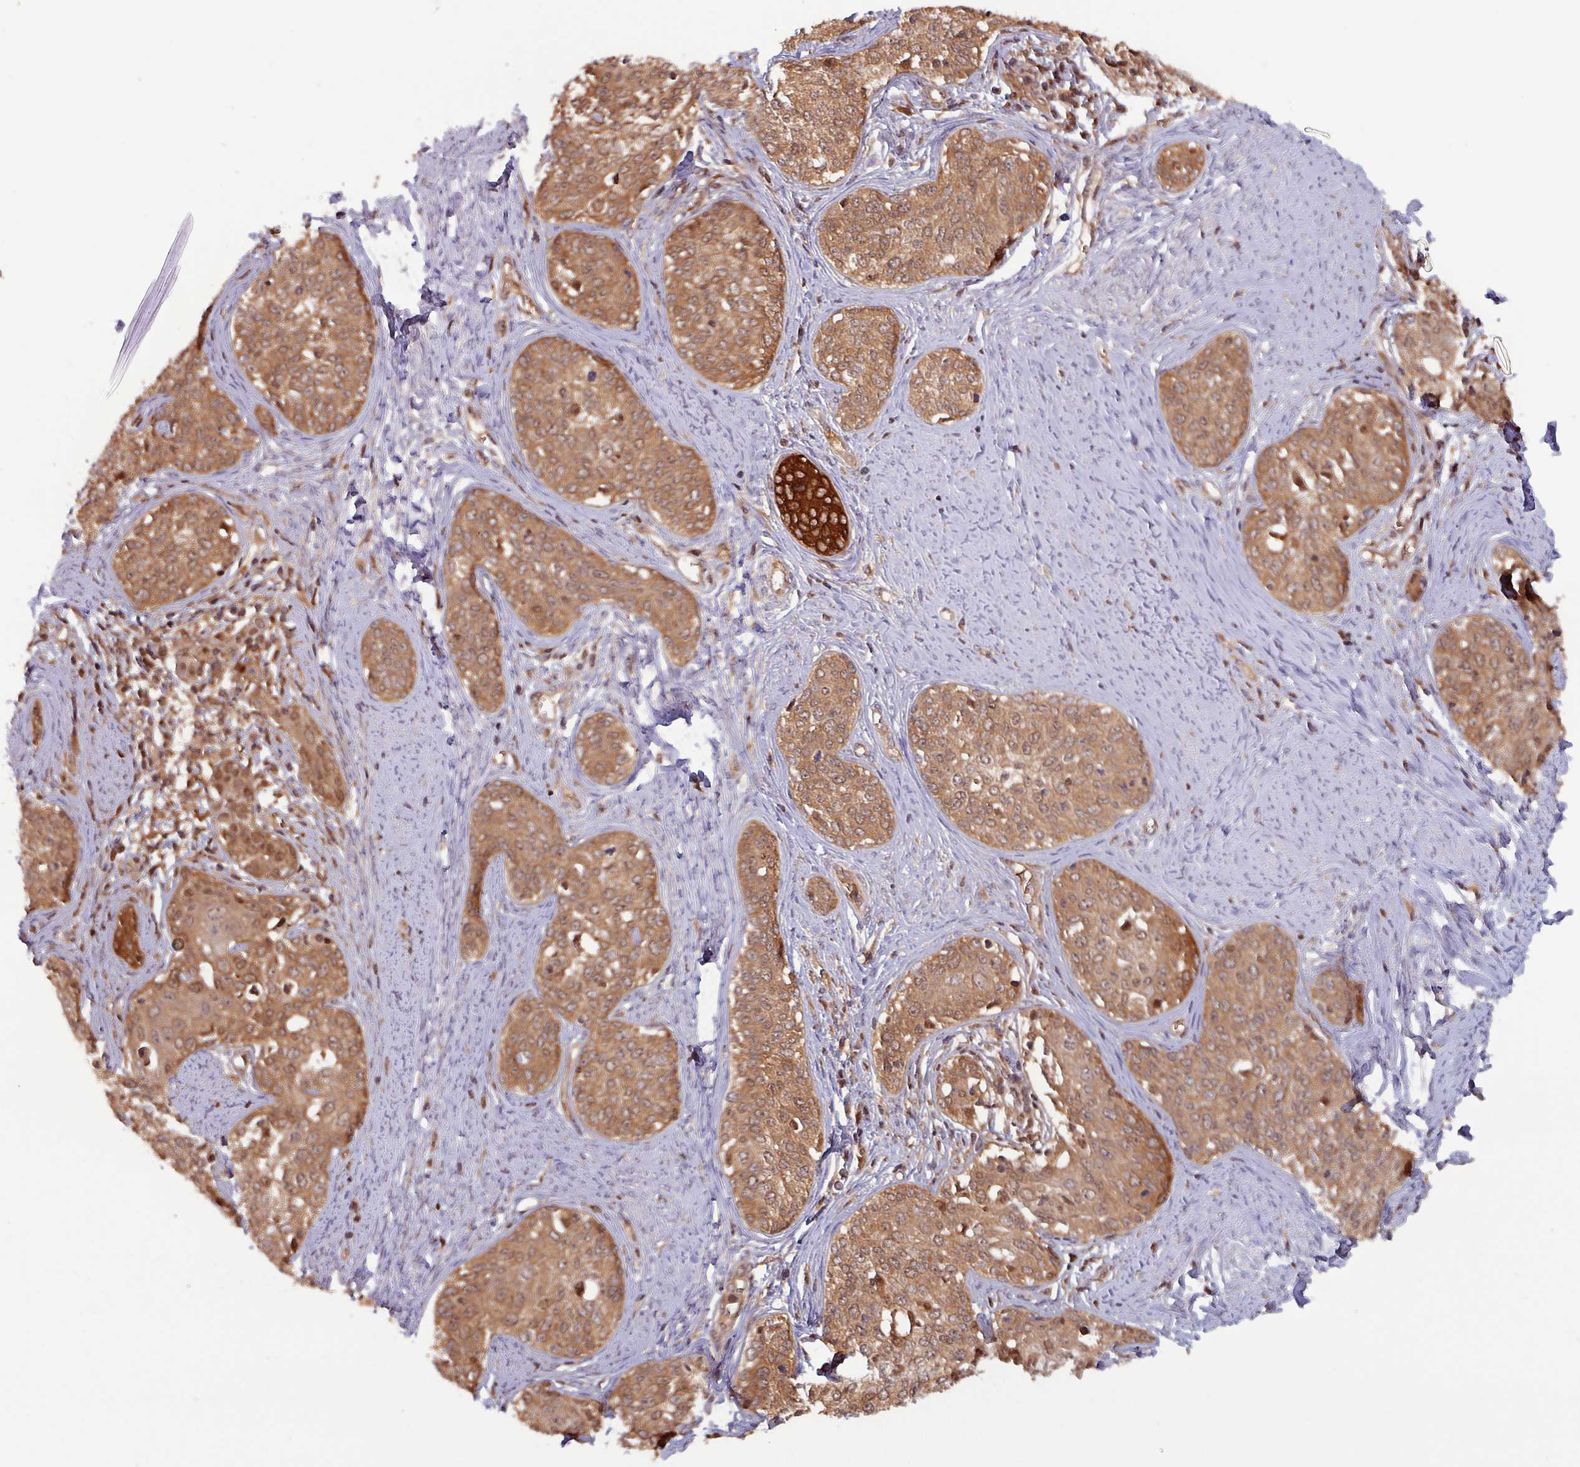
{"staining": {"intensity": "moderate", "quantity": ">75%", "location": "cytoplasmic/membranous,nuclear"}, "tissue": "cervical cancer", "cell_type": "Tumor cells", "image_type": "cancer", "snomed": [{"axis": "morphology", "description": "Squamous cell carcinoma, NOS"}, {"axis": "morphology", "description": "Adenocarcinoma, NOS"}, {"axis": "topography", "description": "Cervix"}], "caption": "The immunohistochemical stain highlights moderate cytoplasmic/membranous and nuclear expression in tumor cells of cervical squamous cell carcinoma tissue.", "gene": "PSMB8", "patient": {"sex": "female", "age": 52}}